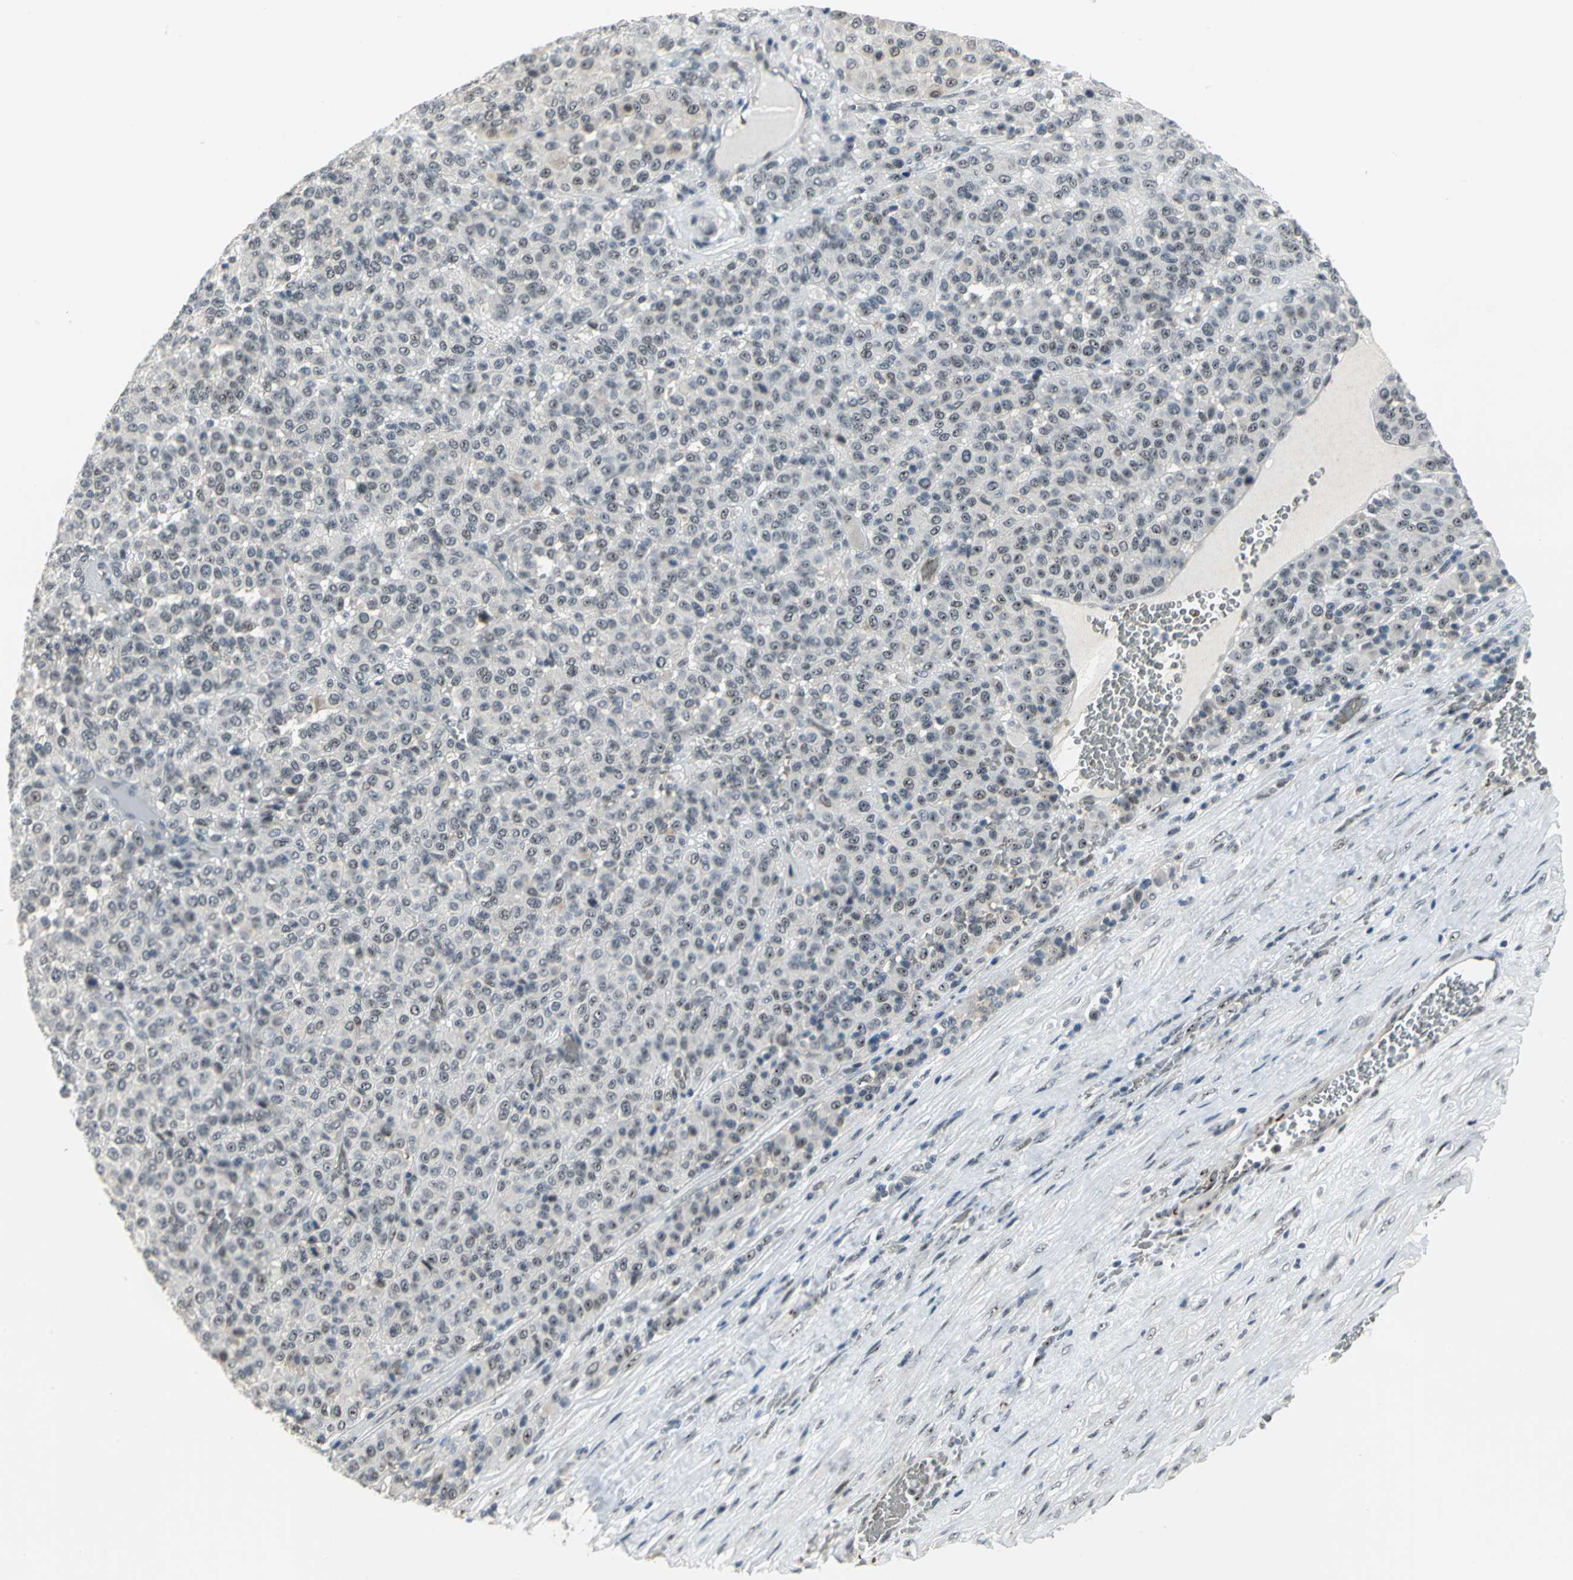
{"staining": {"intensity": "weak", "quantity": ">75%", "location": "nuclear"}, "tissue": "melanoma", "cell_type": "Tumor cells", "image_type": "cancer", "snomed": [{"axis": "morphology", "description": "Malignant melanoma, Metastatic site"}, {"axis": "topography", "description": "Pancreas"}], "caption": "An immunohistochemistry histopathology image of tumor tissue is shown. Protein staining in brown highlights weak nuclear positivity in malignant melanoma (metastatic site) within tumor cells. Using DAB (3,3'-diaminobenzidine) (brown) and hematoxylin (blue) stains, captured at high magnification using brightfield microscopy.", "gene": "GLI3", "patient": {"sex": "female", "age": 30}}